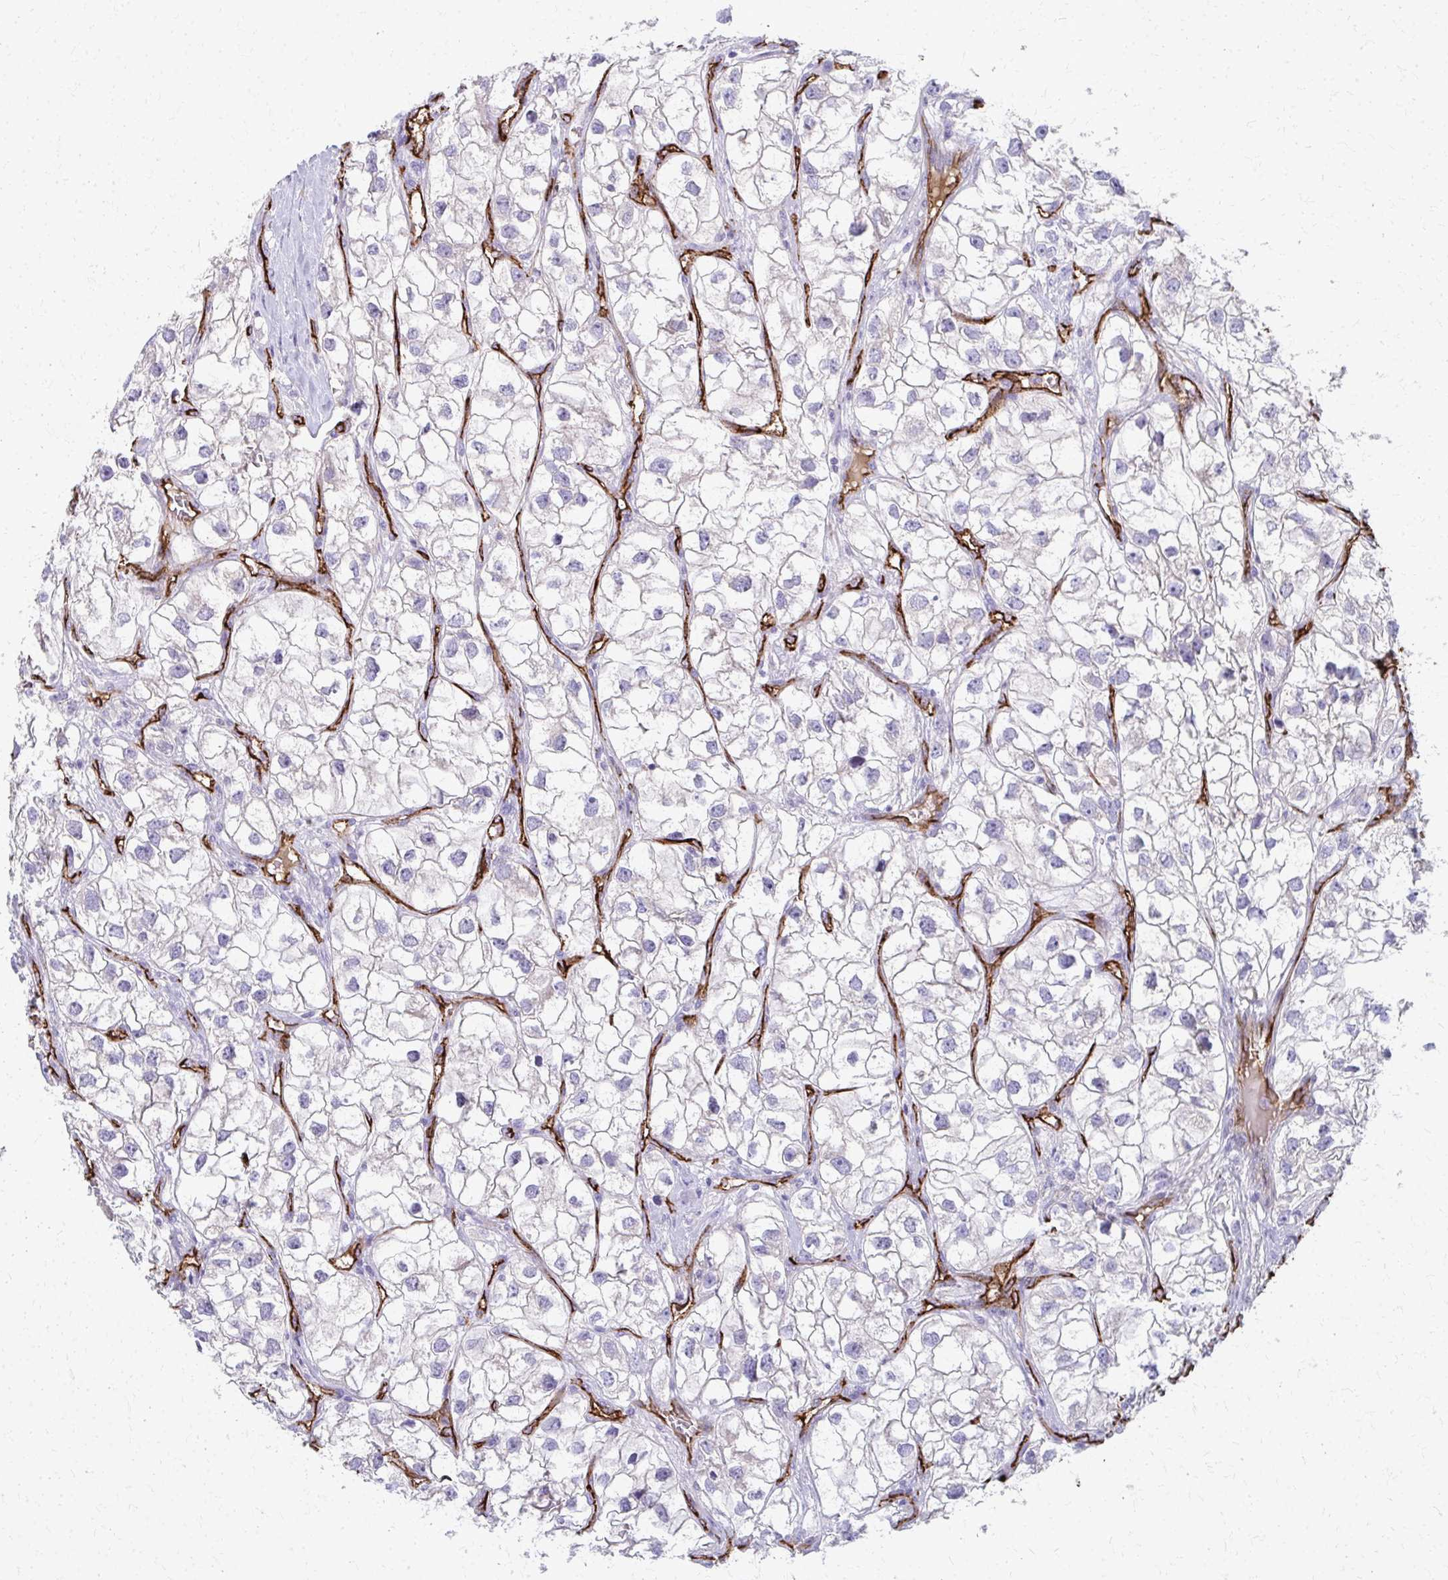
{"staining": {"intensity": "negative", "quantity": "none", "location": "none"}, "tissue": "renal cancer", "cell_type": "Tumor cells", "image_type": "cancer", "snomed": [{"axis": "morphology", "description": "Adenocarcinoma, NOS"}, {"axis": "topography", "description": "Kidney"}], "caption": "Immunohistochemistry micrograph of human renal cancer stained for a protein (brown), which reveals no staining in tumor cells.", "gene": "ADIPOQ", "patient": {"sex": "male", "age": 59}}